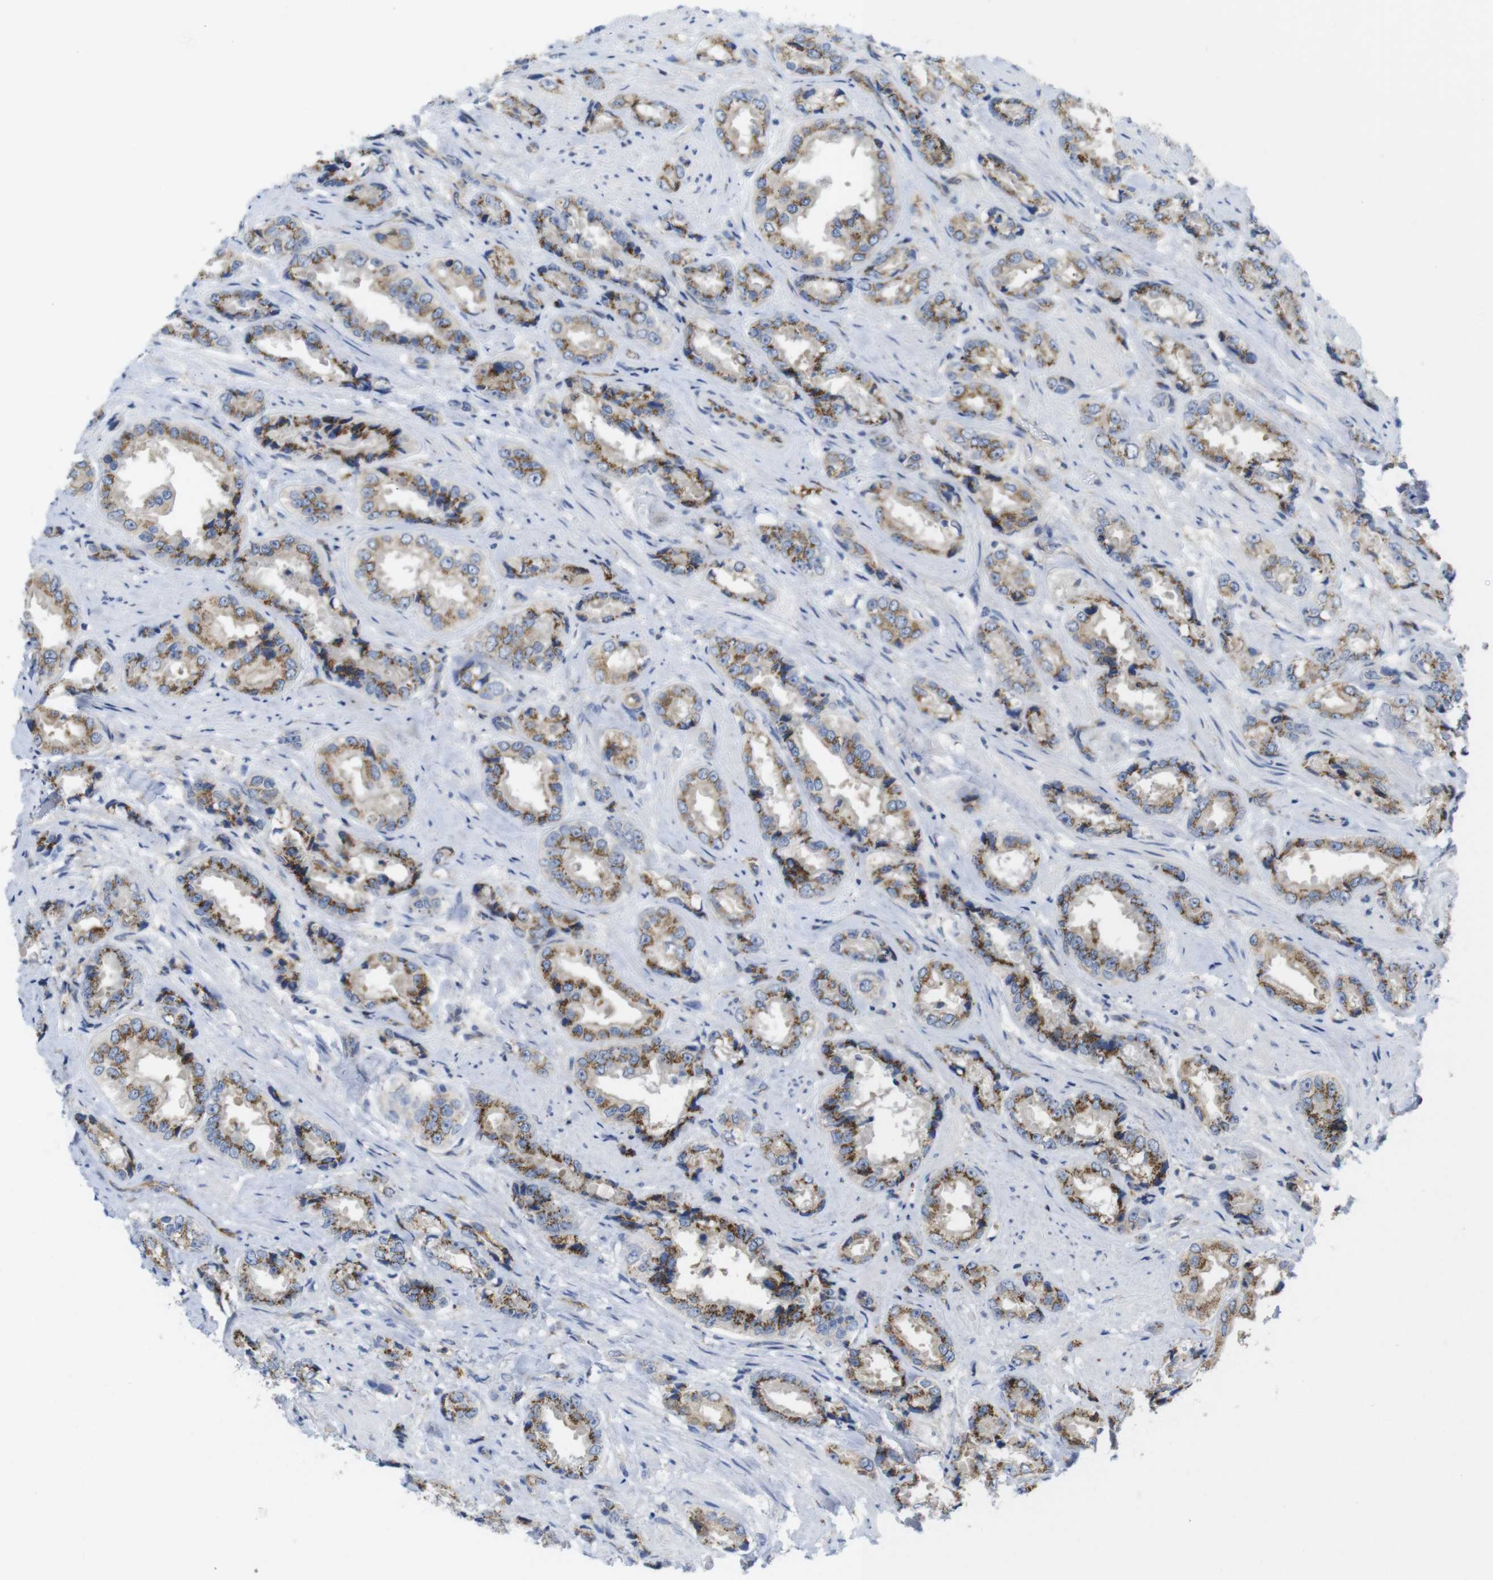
{"staining": {"intensity": "weak", "quantity": ">75%", "location": "cytoplasmic/membranous"}, "tissue": "prostate cancer", "cell_type": "Tumor cells", "image_type": "cancer", "snomed": [{"axis": "morphology", "description": "Adenocarcinoma, High grade"}, {"axis": "topography", "description": "Prostate"}], "caption": "This is a micrograph of immunohistochemistry staining of prostate cancer, which shows weak expression in the cytoplasmic/membranous of tumor cells.", "gene": "CCR6", "patient": {"sex": "male", "age": 61}}